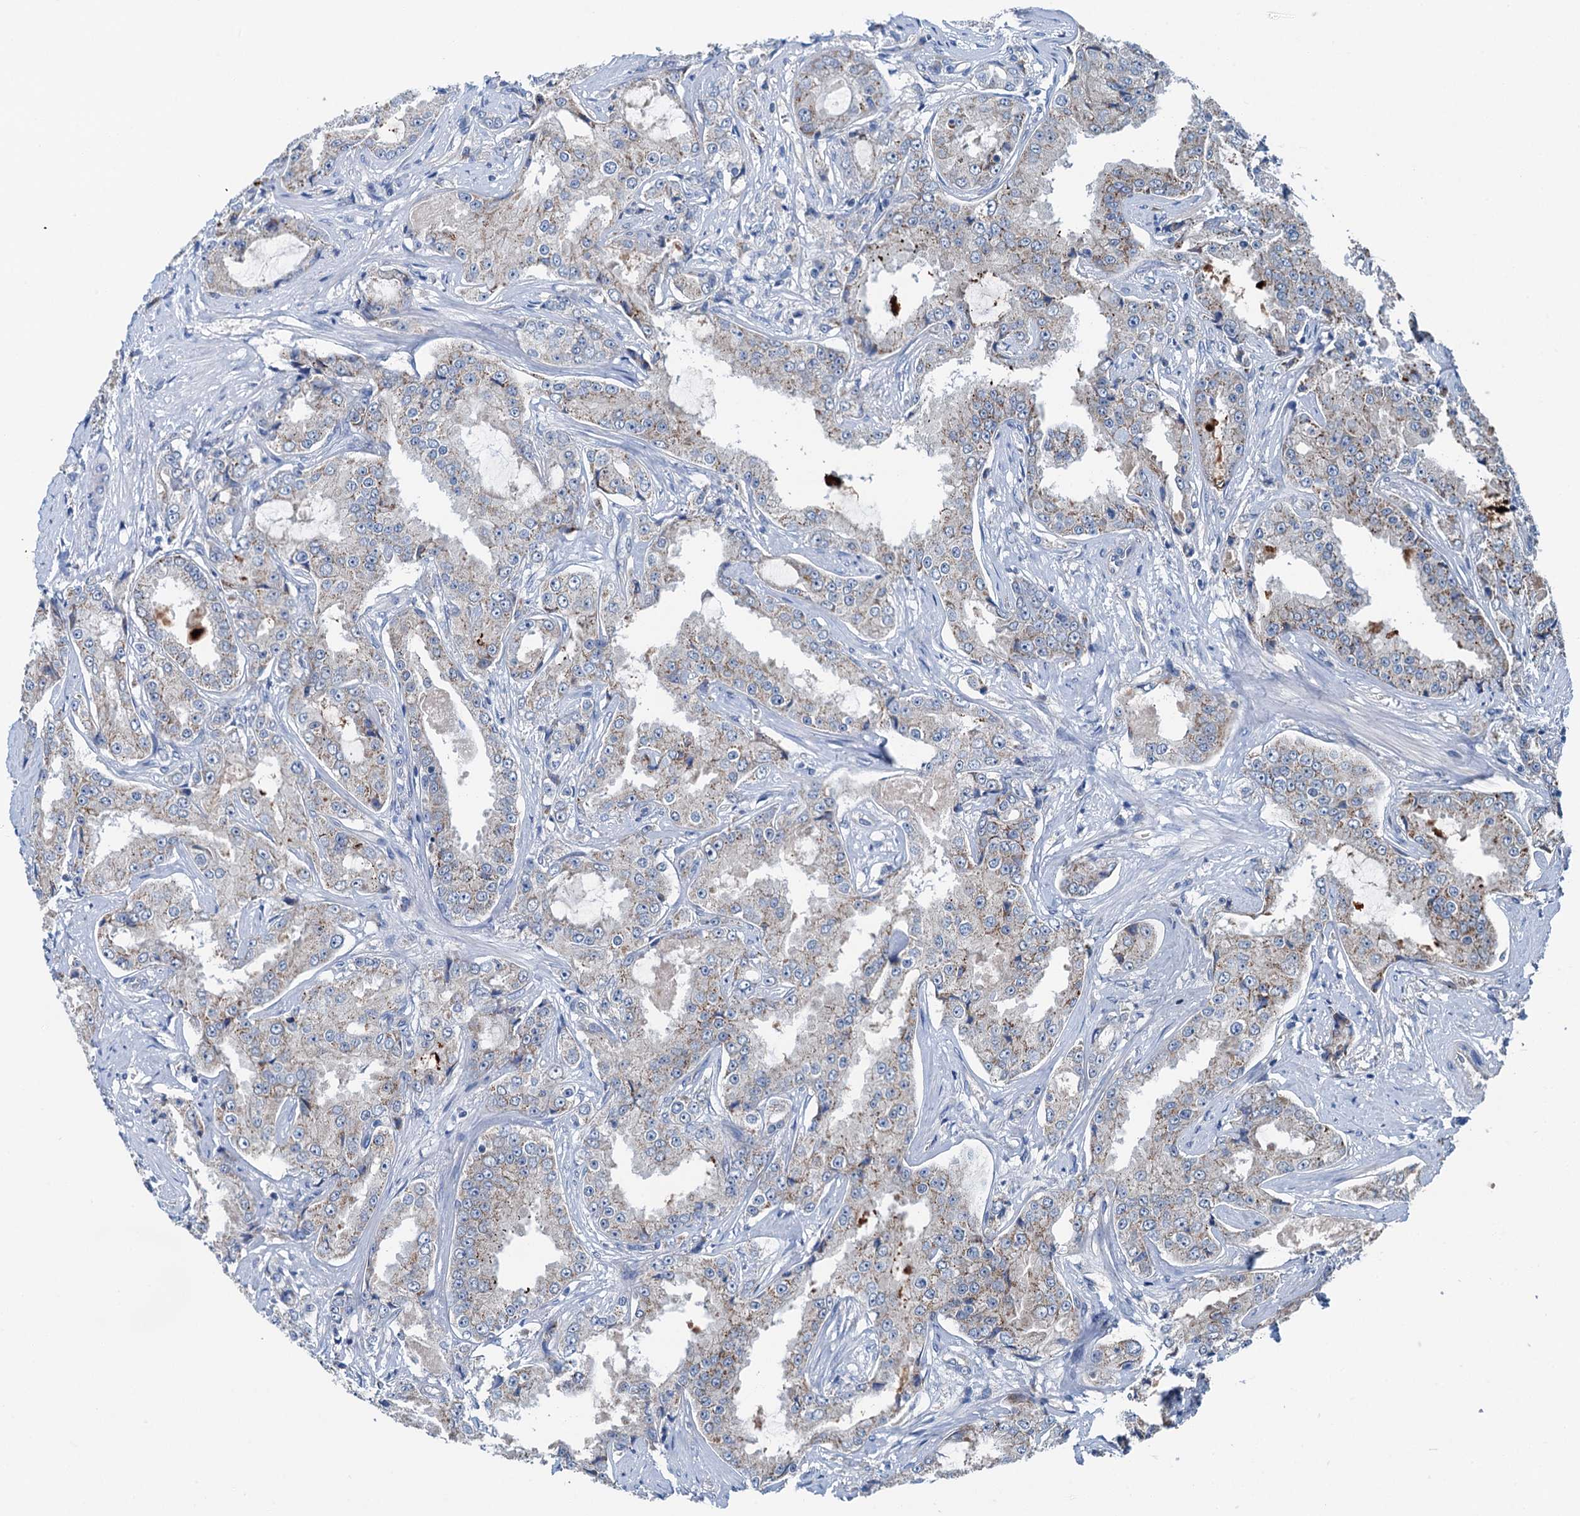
{"staining": {"intensity": "weak", "quantity": "25%-75%", "location": "cytoplasmic/membranous"}, "tissue": "prostate cancer", "cell_type": "Tumor cells", "image_type": "cancer", "snomed": [{"axis": "morphology", "description": "Adenocarcinoma, High grade"}, {"axis": "topography", "description": "Prostate"}], "caption": "A brown stain labels weak cytoplasmic/membranous staining of a protein in human high-grade adenocarcinoma (prostate) tumor cells.", "gene": "ELAC1", "patient": {"sex": "male", "age": 73}}